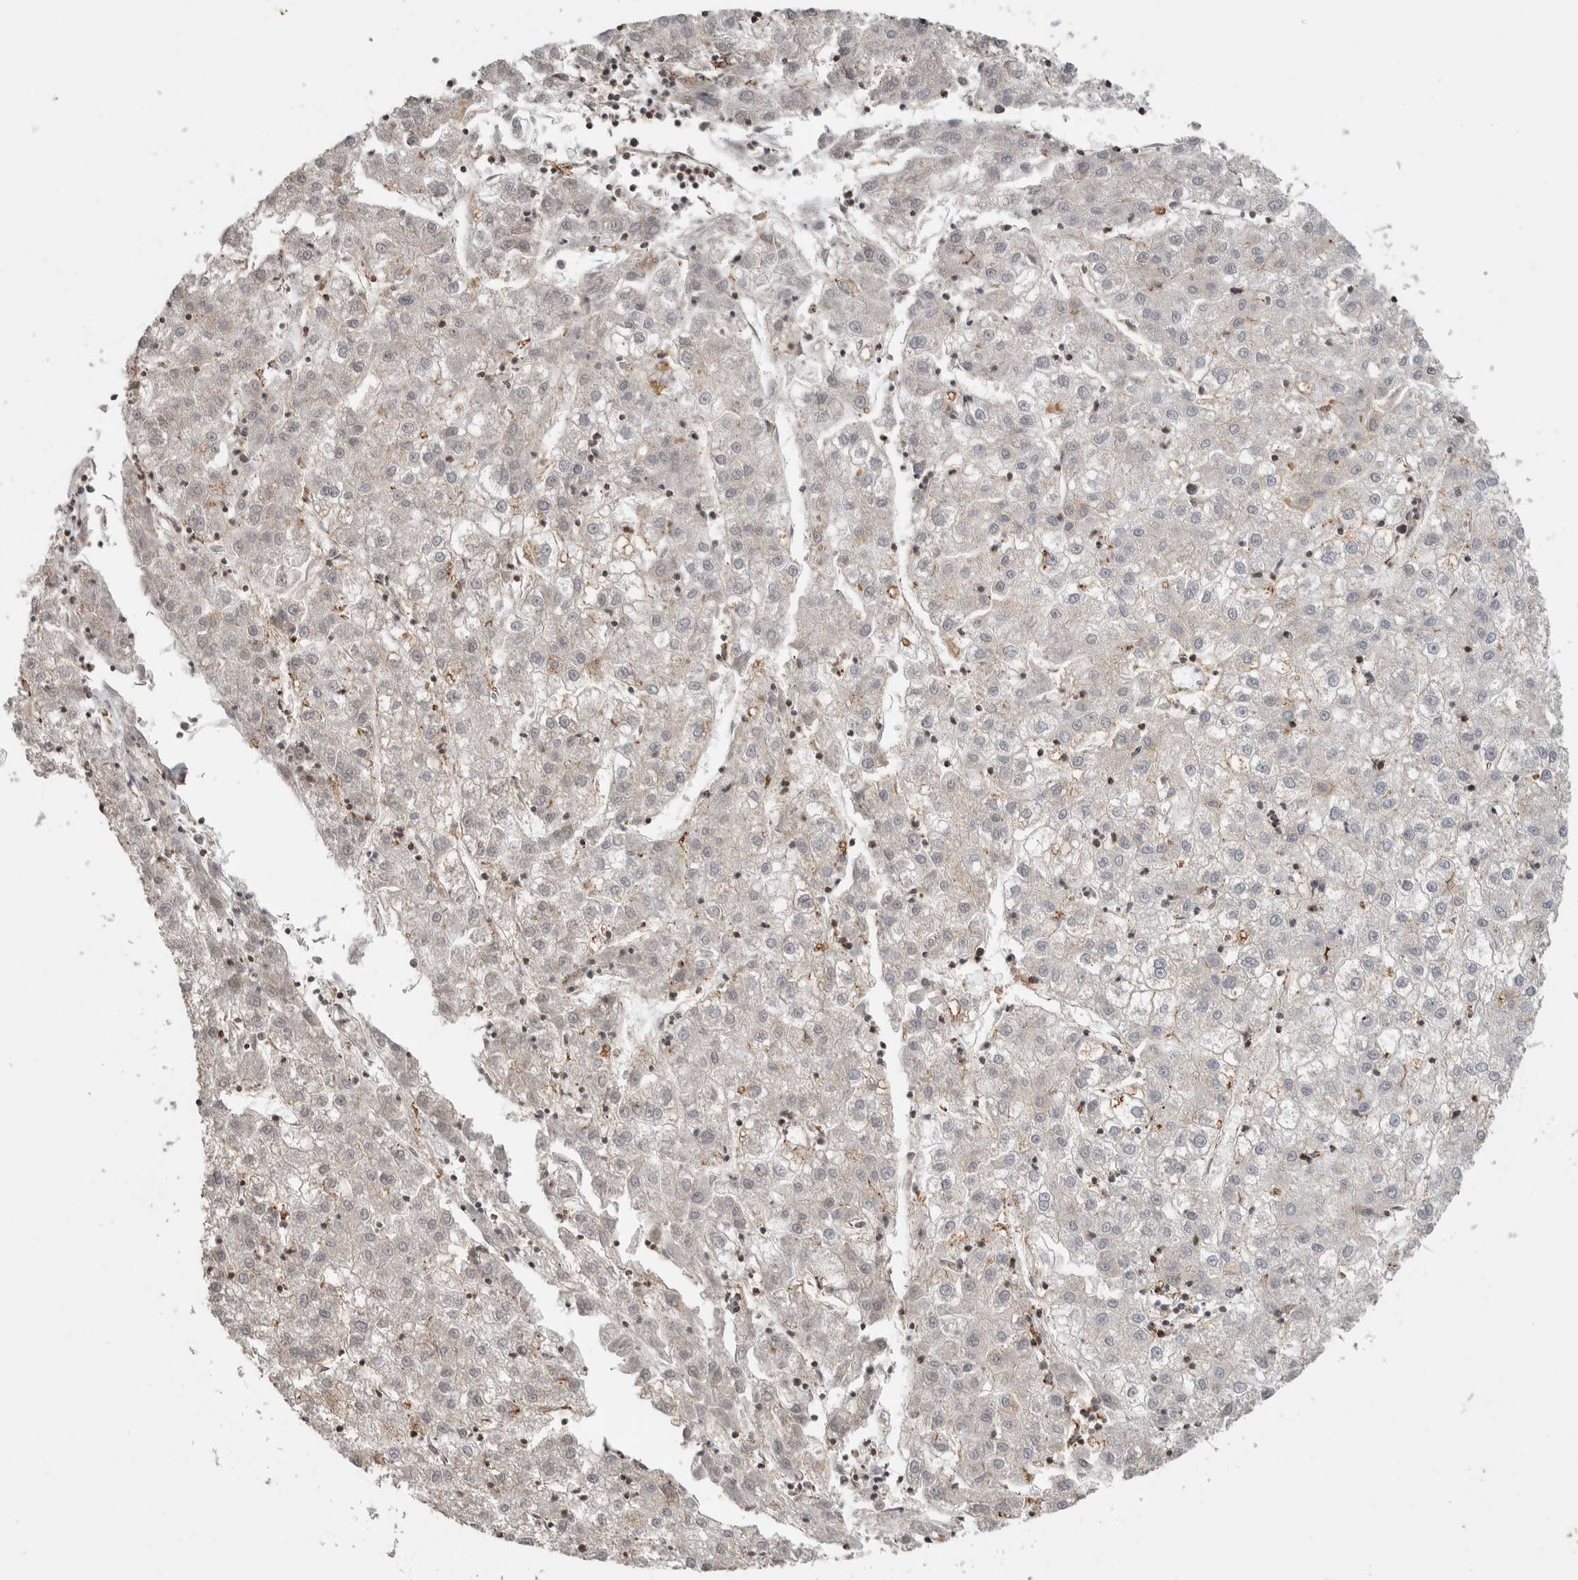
{"staining": {"intensity": "negative", "quantity": "none", "location": "none"}, "tissue": "liver cancer", "cell_type": "Tumor cells", "image_type": "cancer", "snomed": [{"axis": "morphology", "description": "Carcinoma, Hepatocellular, NOS"}, {"axis": "topography", "description": "Liver"}], "caption": "The histopathology image reveals no staining of tumor cells in liver hepatocellular carcinoma. (Brightfield microscopy of DAB IHC at high magnification).", "gene": "ZNF521", "patient": {"sex": "male", "age": 72}}